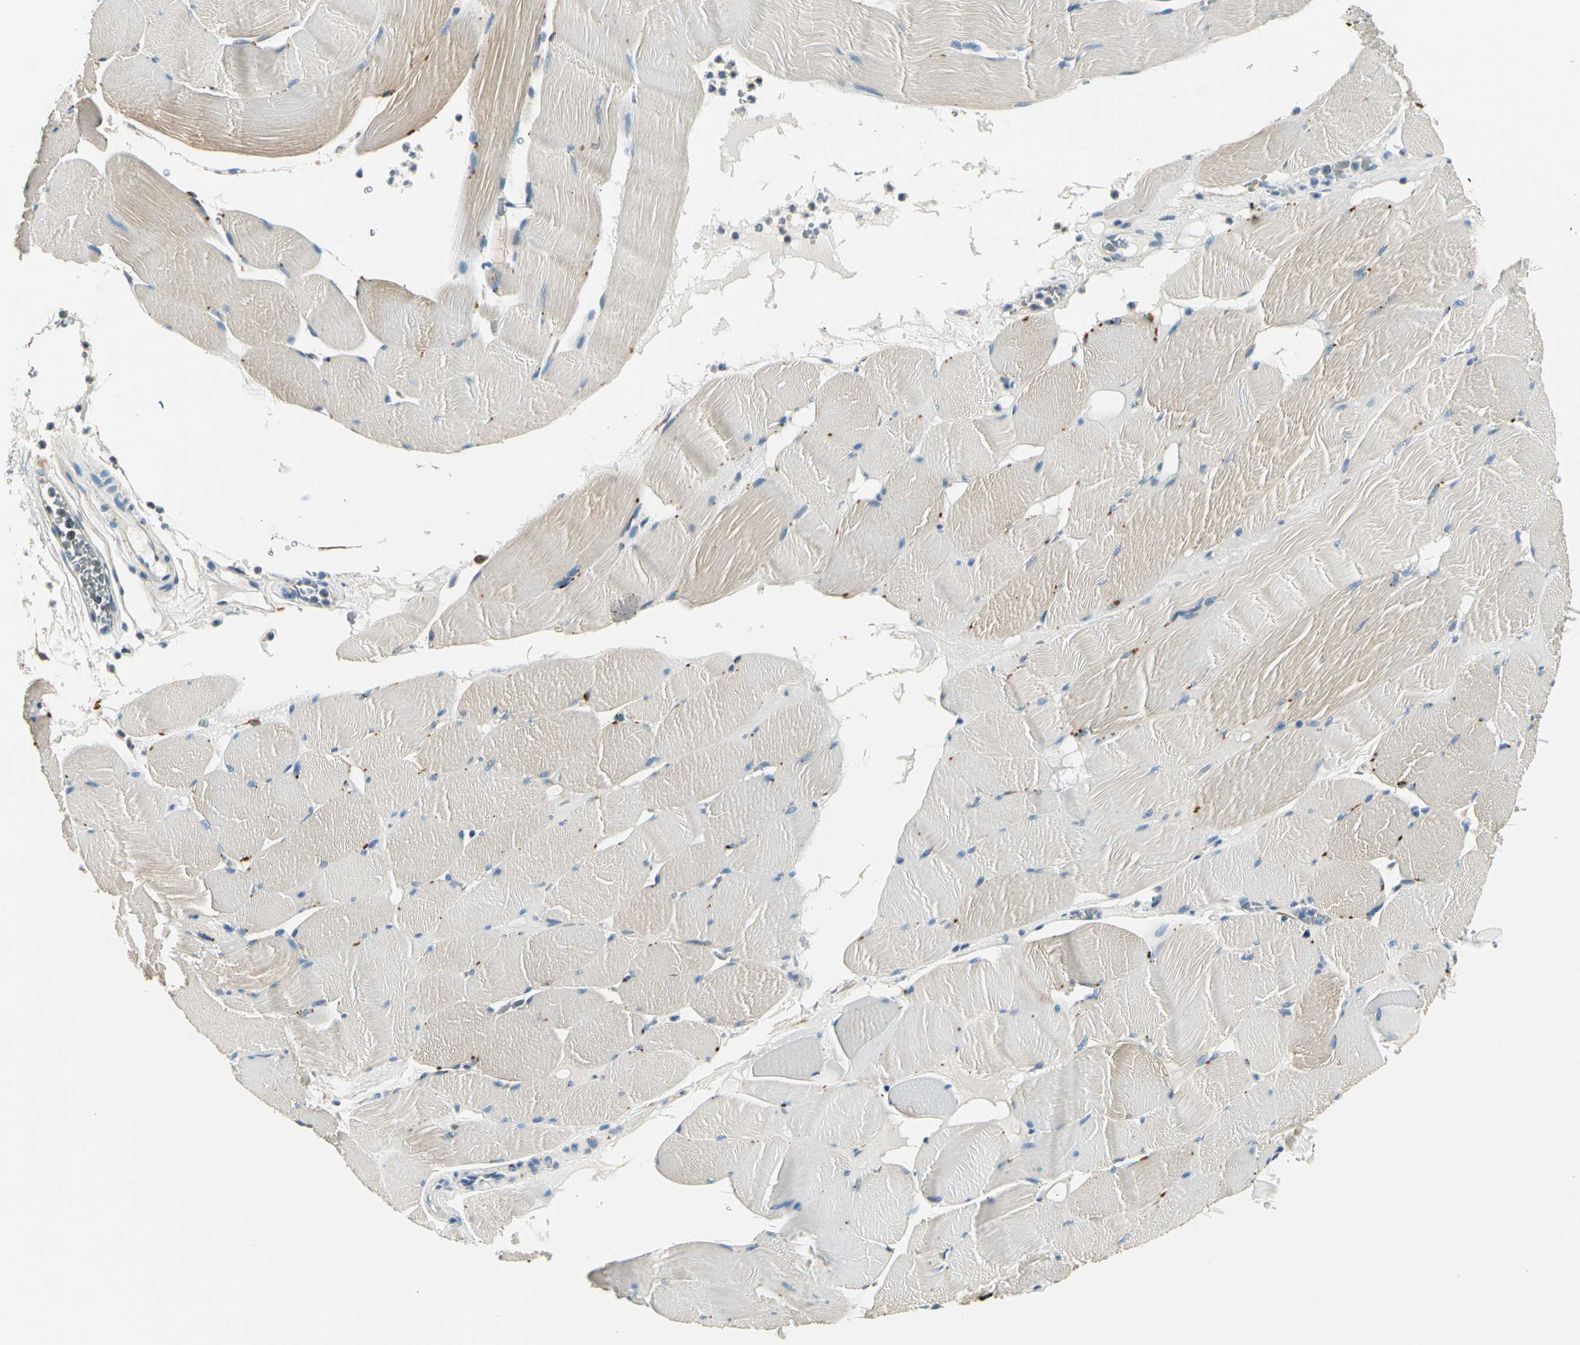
{"staining": {"intensity": "weak", "quantity": "25%-75%", "location": "cytoplasmic/membranous"}, "tissue": "skeletal muscle", "cell_type": "Myocytes", "image_type": "normal", "snomed": [{"axis": "morphology", "description": "Normal tissue, NOS"}, {"axis": "topography", "description": "Skeletal muscle"}], "caption": "The immunohistochemical stain highlights weak cytoplasmic/membranous expression in myocytes of unremarkable skeletal muscle.", "gene": "TGFBR3", "patient": {"sex": "male", "age": 62}}